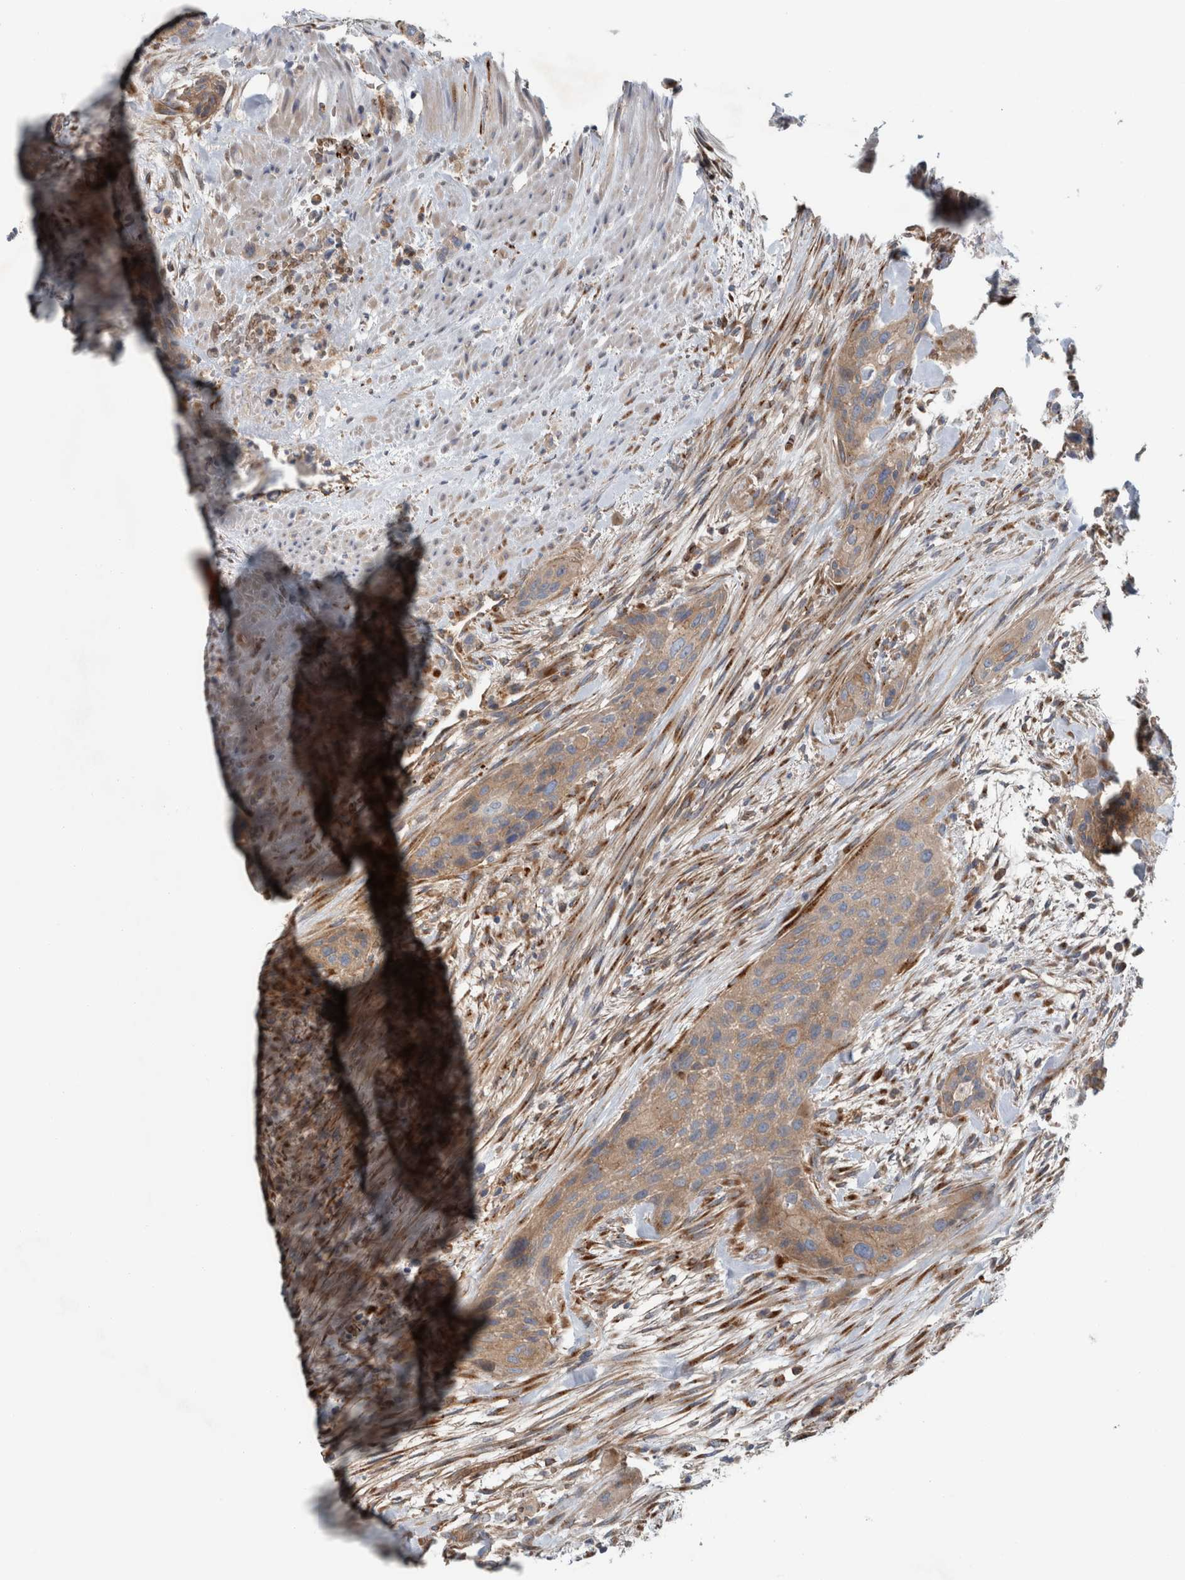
{"staining": {"intensity": "weak", "quantity": ">75%", "location": "cytoplasmic/membranous"}, "tissue": "urothelial cancer", "cell_type": "Tumor cells", "image_type": "cancer", "snomed": [{"axis": "morphology", "description": "Urothelial carcinoma, High grade"}, {"axis": "topography", "description": "Urinary bladder"}], "caption": "Immunohistochemical staining of high-grade urothelial carcinoma reveals low levels of weak cytoplasmic/membranous staining in about >75% of tumor cells.", "gene": "GLT8D2", "patient": {"sex": "male", "age": 35}}